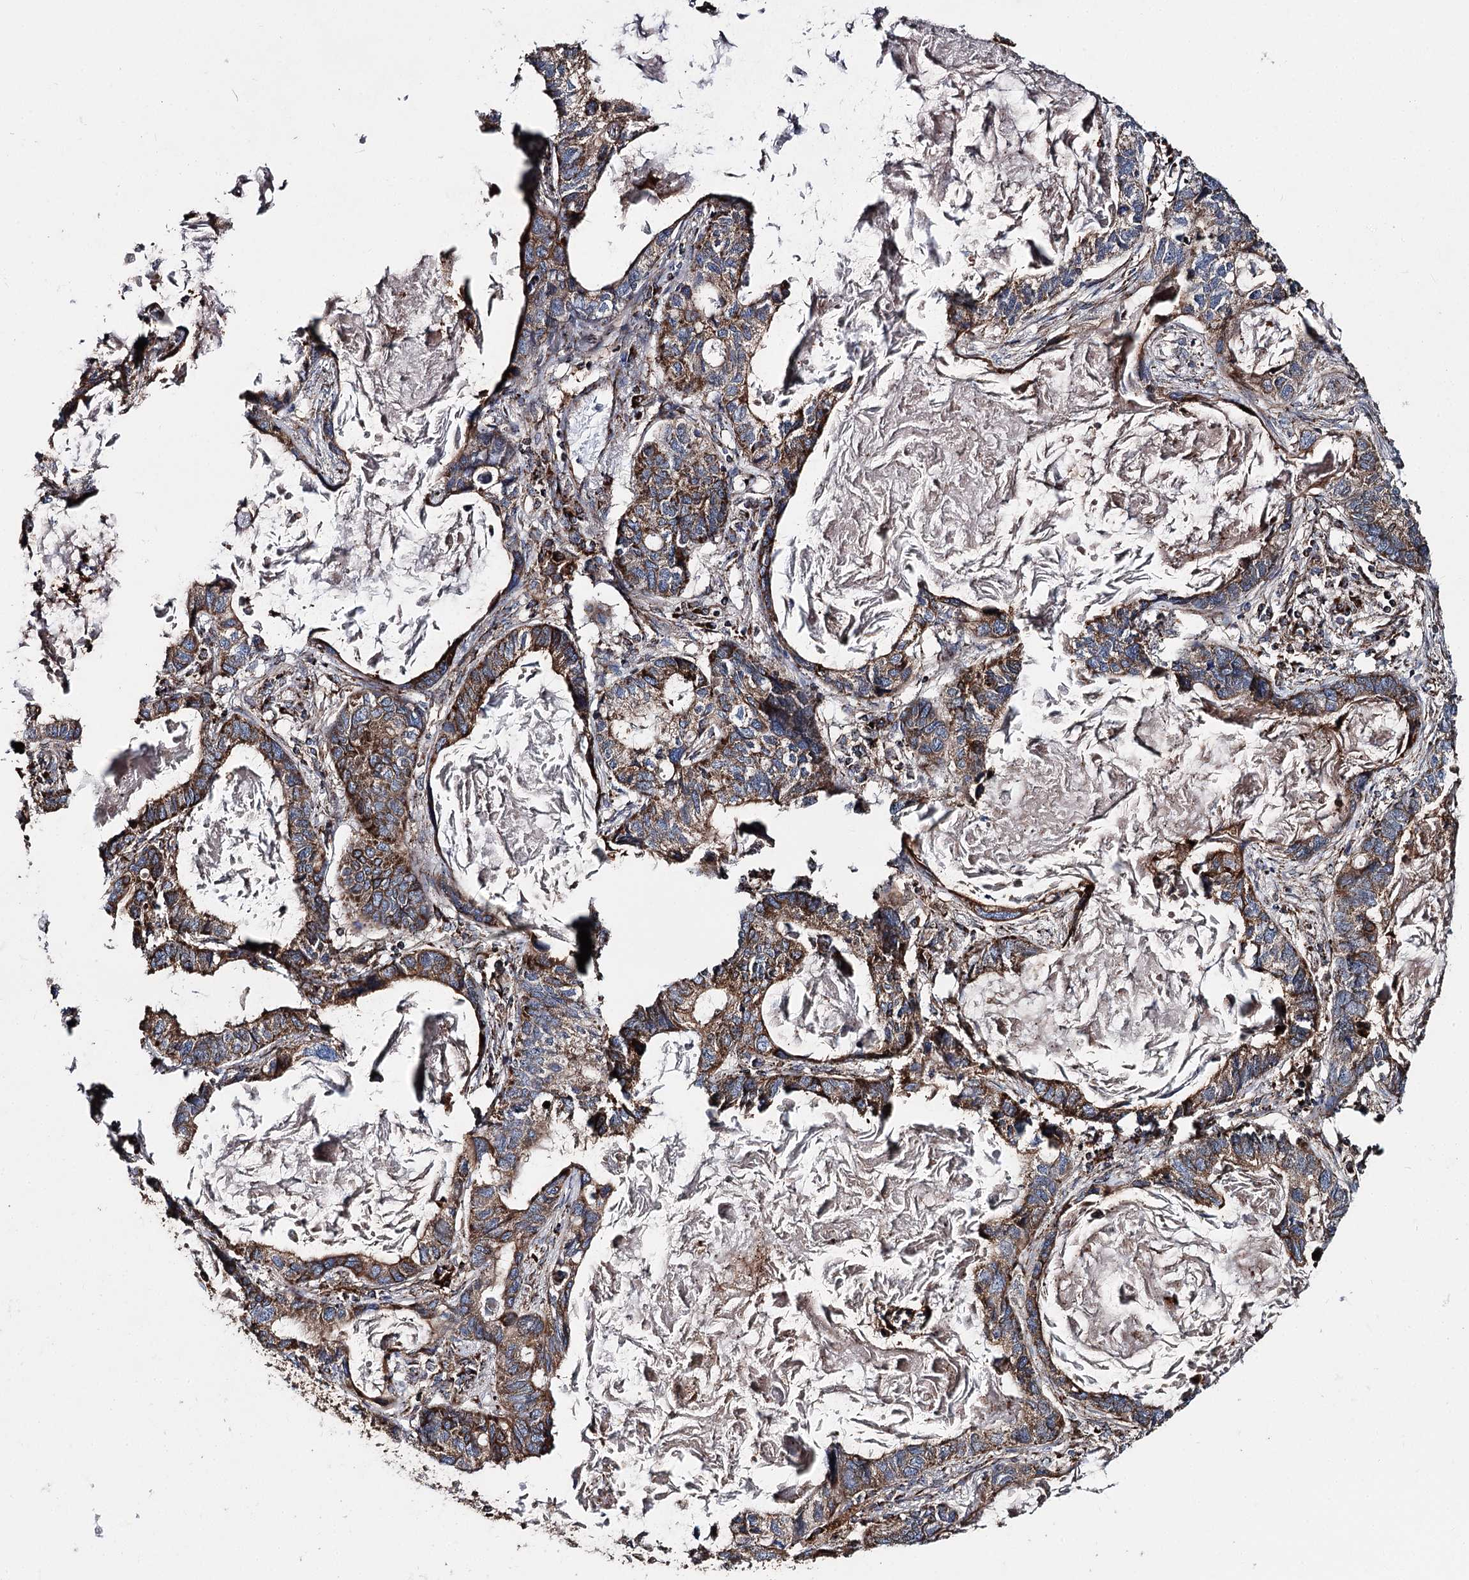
{"staining": {"intensity": "moderate", "quantity": ">75%", "location": "cytoplasmic/membranous"}, "tissue": "lung cancer", "cell_type": "Tumor cells", "image_type": "cancer", "snomed": [{"axis": "morphology", "description": "Adenocarcinoma, NOS"}, {"axis": "topography", "description": "Lung"}], "caption": "Immunohistochemical staining of human adenocarcinoma (lung) displays medium levels of moderate cytoplasmic/membranous protein staining in about >75% of tumor cells.", "gene": "MSANTD2", "patient": {"sex": "male", "age": 67}}